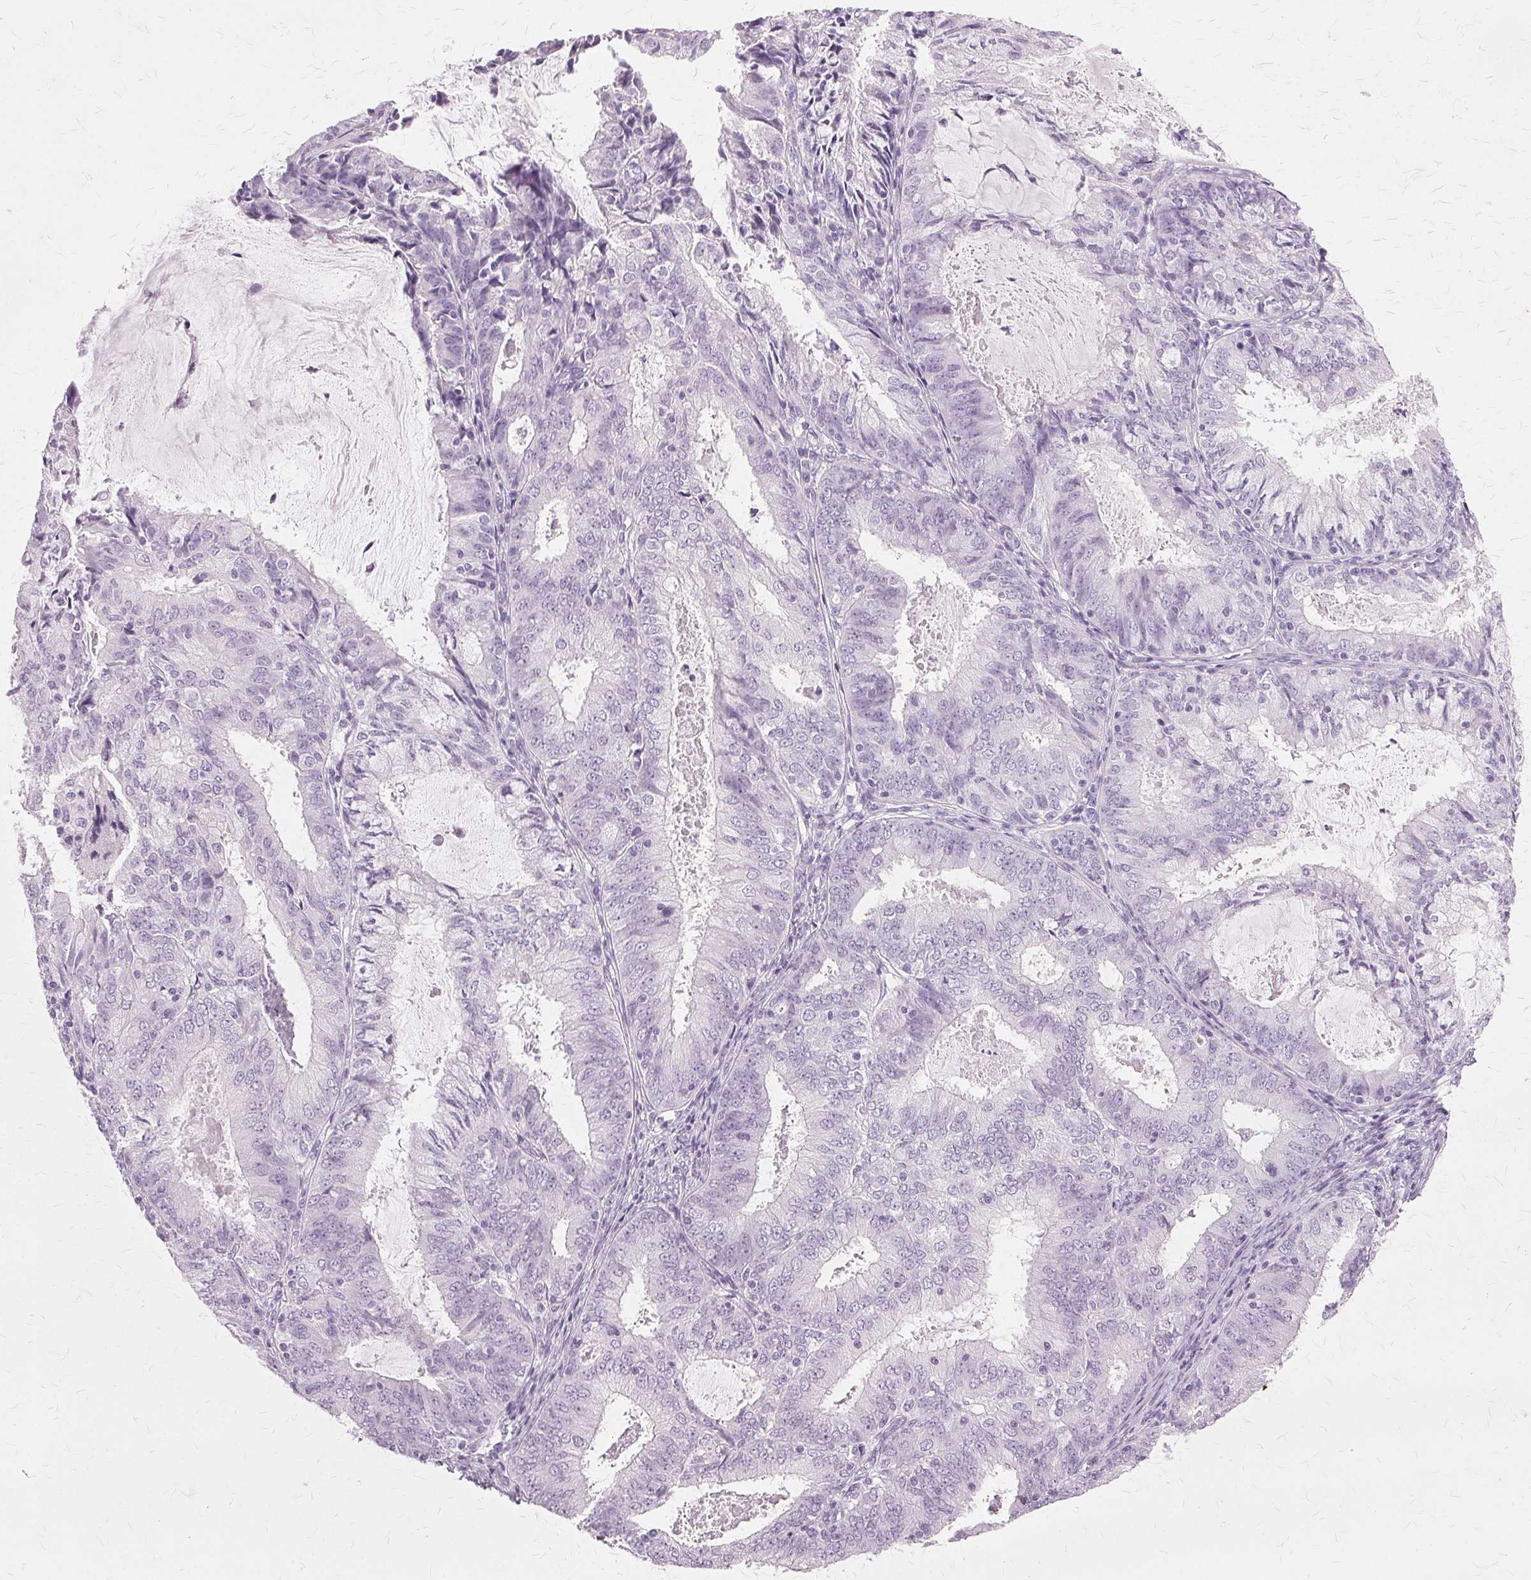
{"staining": {"intensity": "negative", "quantity": "none", "location": "none"}, "tissue": "endometrial cancer", "cell_type": "Tumor cells", "image_type": "cancer", "snomed": [{"axis": "morphology", "description": "Adenocarcinoma, NOS"}, {"axis": "topography", "description": "Endometrium"}], "caption": "Endometrial adenocarcinoma stained for a protein using immunohistochemistry exhibits no staining tumor cells.", "gene": "SLC45A3", "patient": {"sex": "female", "age": 57}}